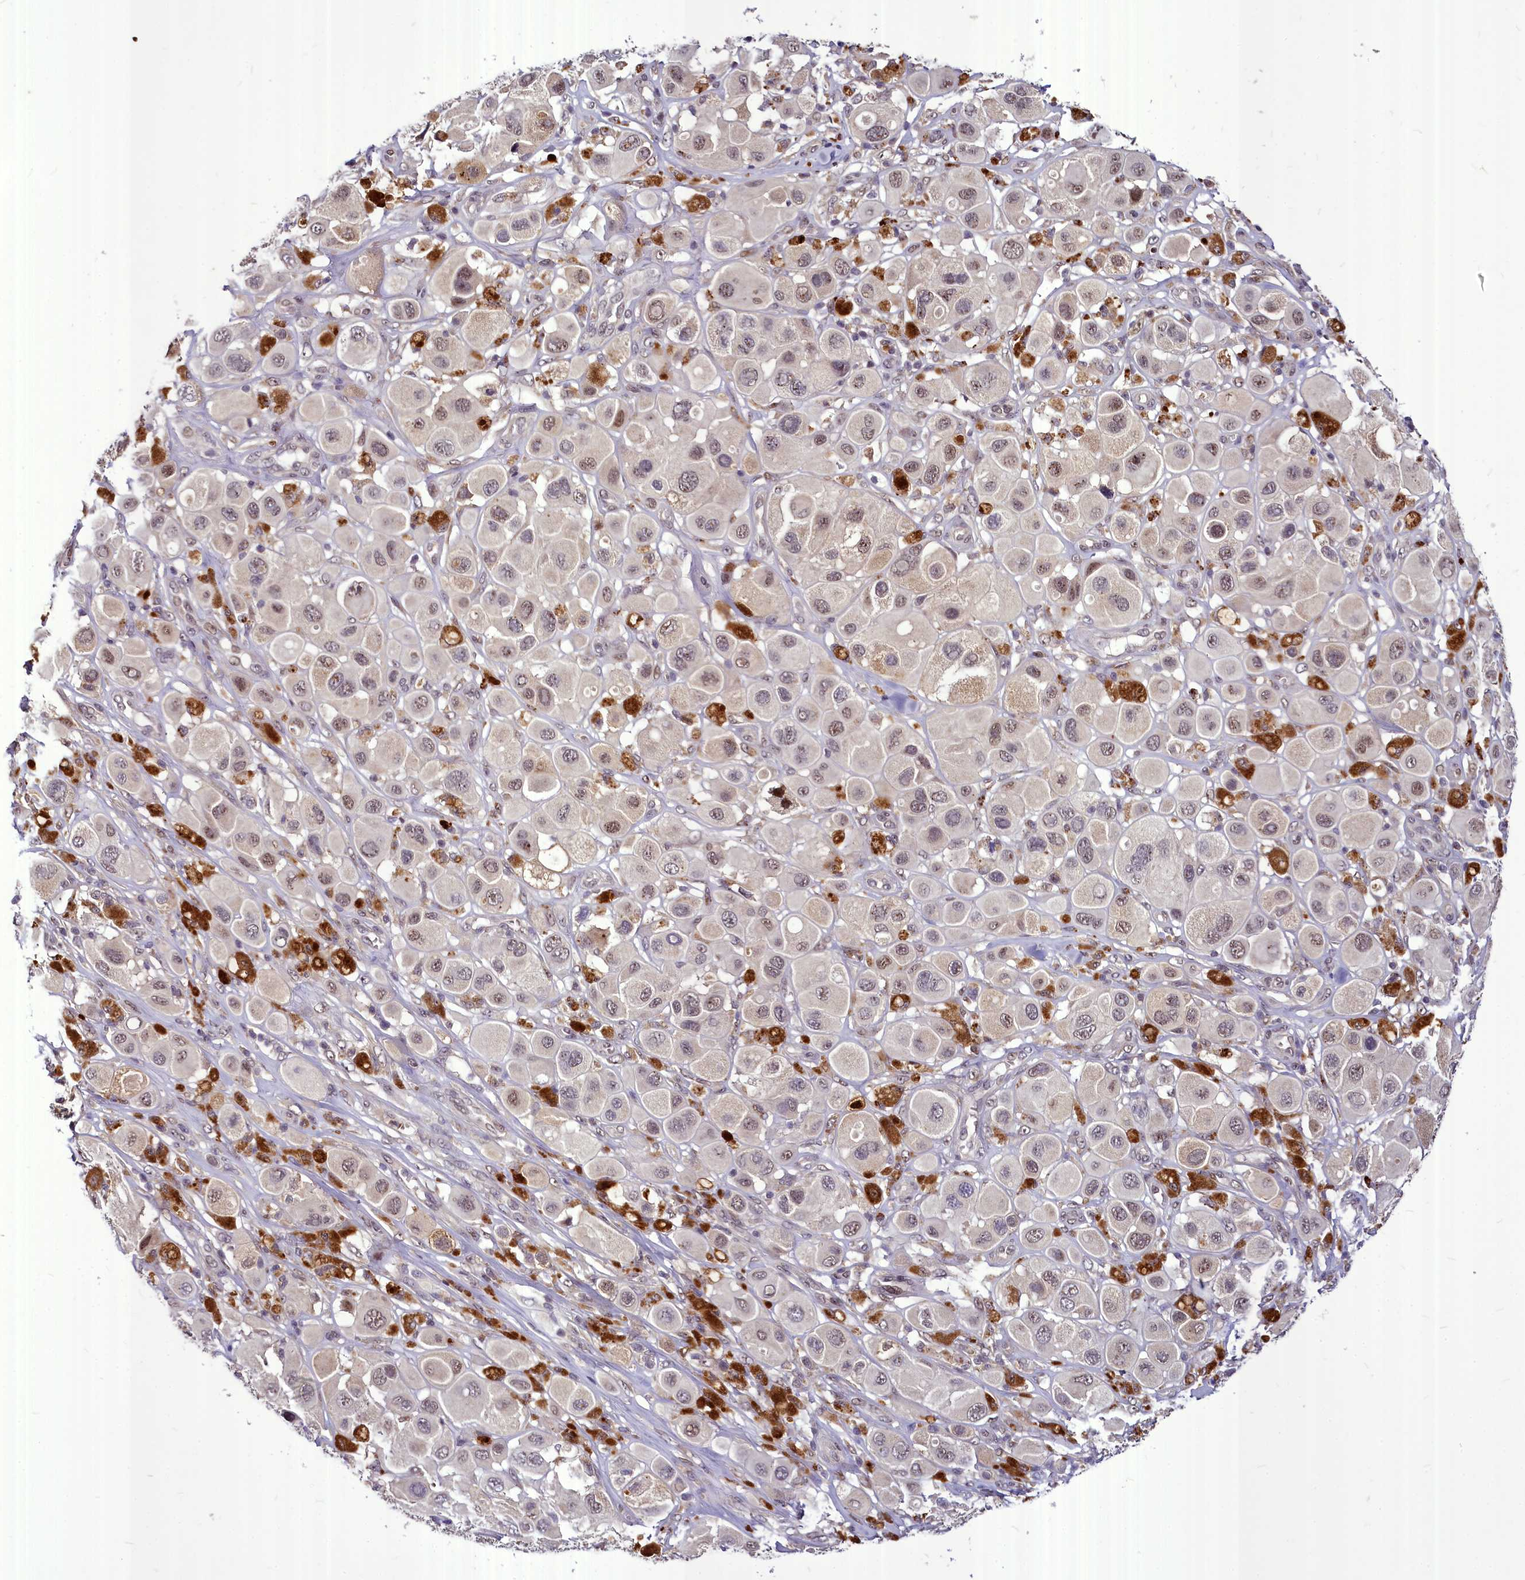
{"staining": {"intensity": "weak", "quantity": "25%-75%", "location": "nuclear"}, "tissue": "melanoma", "cell_type": "Tumor cells", "image_type": "cancer", "snomed": [{"axis": "morphology", "description": "Malignant melanoma, Metastatic site"}, {"axis": "topography", "description": "Skin"}], "caption": "This photomicrograph displays immunohistochemistry staining of human melanoma, with low weak nuclear positivity in approximately 25%-75% of tumor cells.", "gene": "MAML2", "patient": {"sex": "male", "age": 41}}